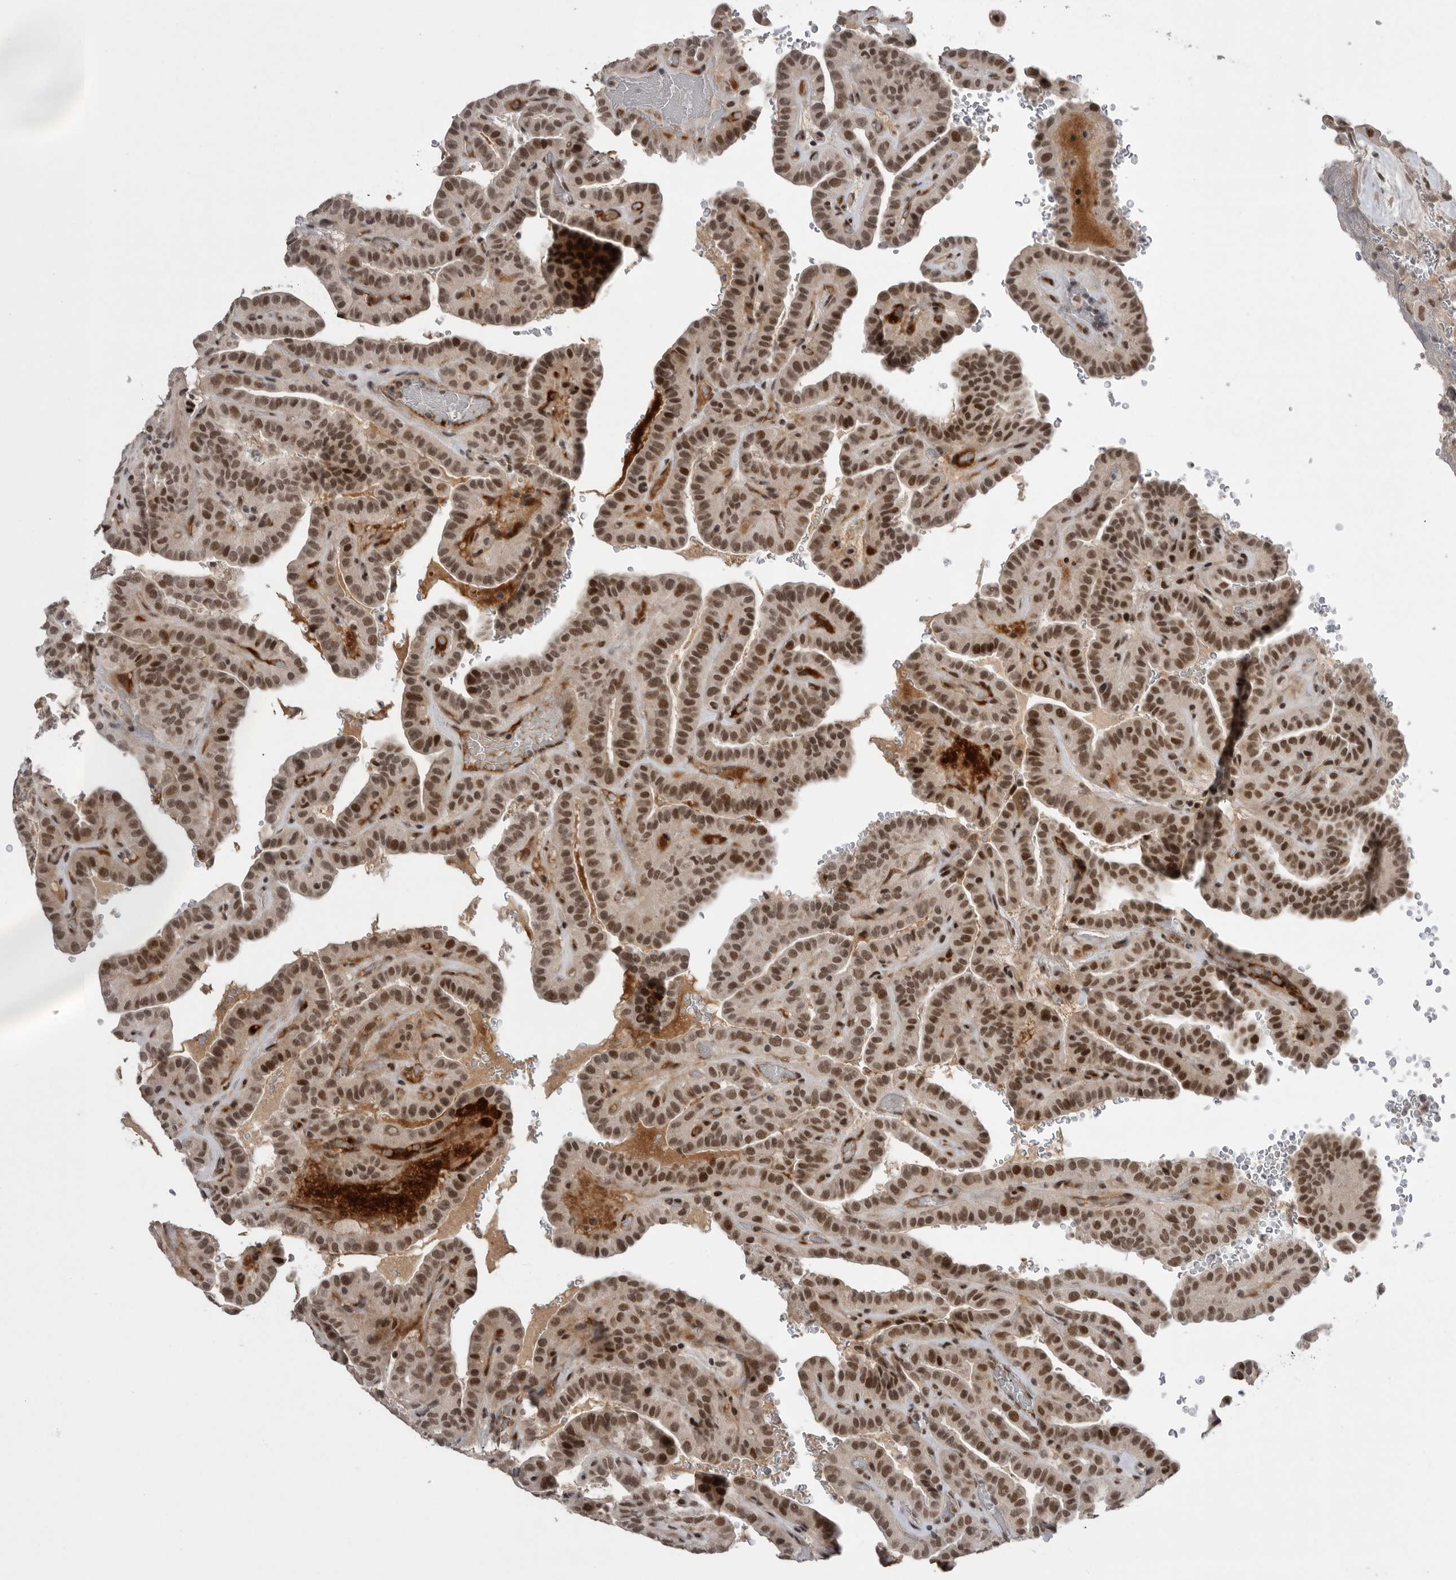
{"staining": {"intensity": "moderate", "quantity": ">75%", "location": "nuclear"}, "tissue": "thyroid cancer", "cell_type": "Tumor cells", "image_type": "cancer", "snomed": [{"axis": "morphology", "description": "Papillary adenocarcinoma, NOS"}, {"axis": "topography", "description": "Thyroid gland"}], "caption": "DAB (3,3'-diaminobenzidine) immunohistochemical staining of thyroid papillary adenocarcinoma shows moderate nuclear protein staining in approximately >75% of tumor cells.", "gene": "POU5F1", "patient": {"sex": "male", "age": 77}}